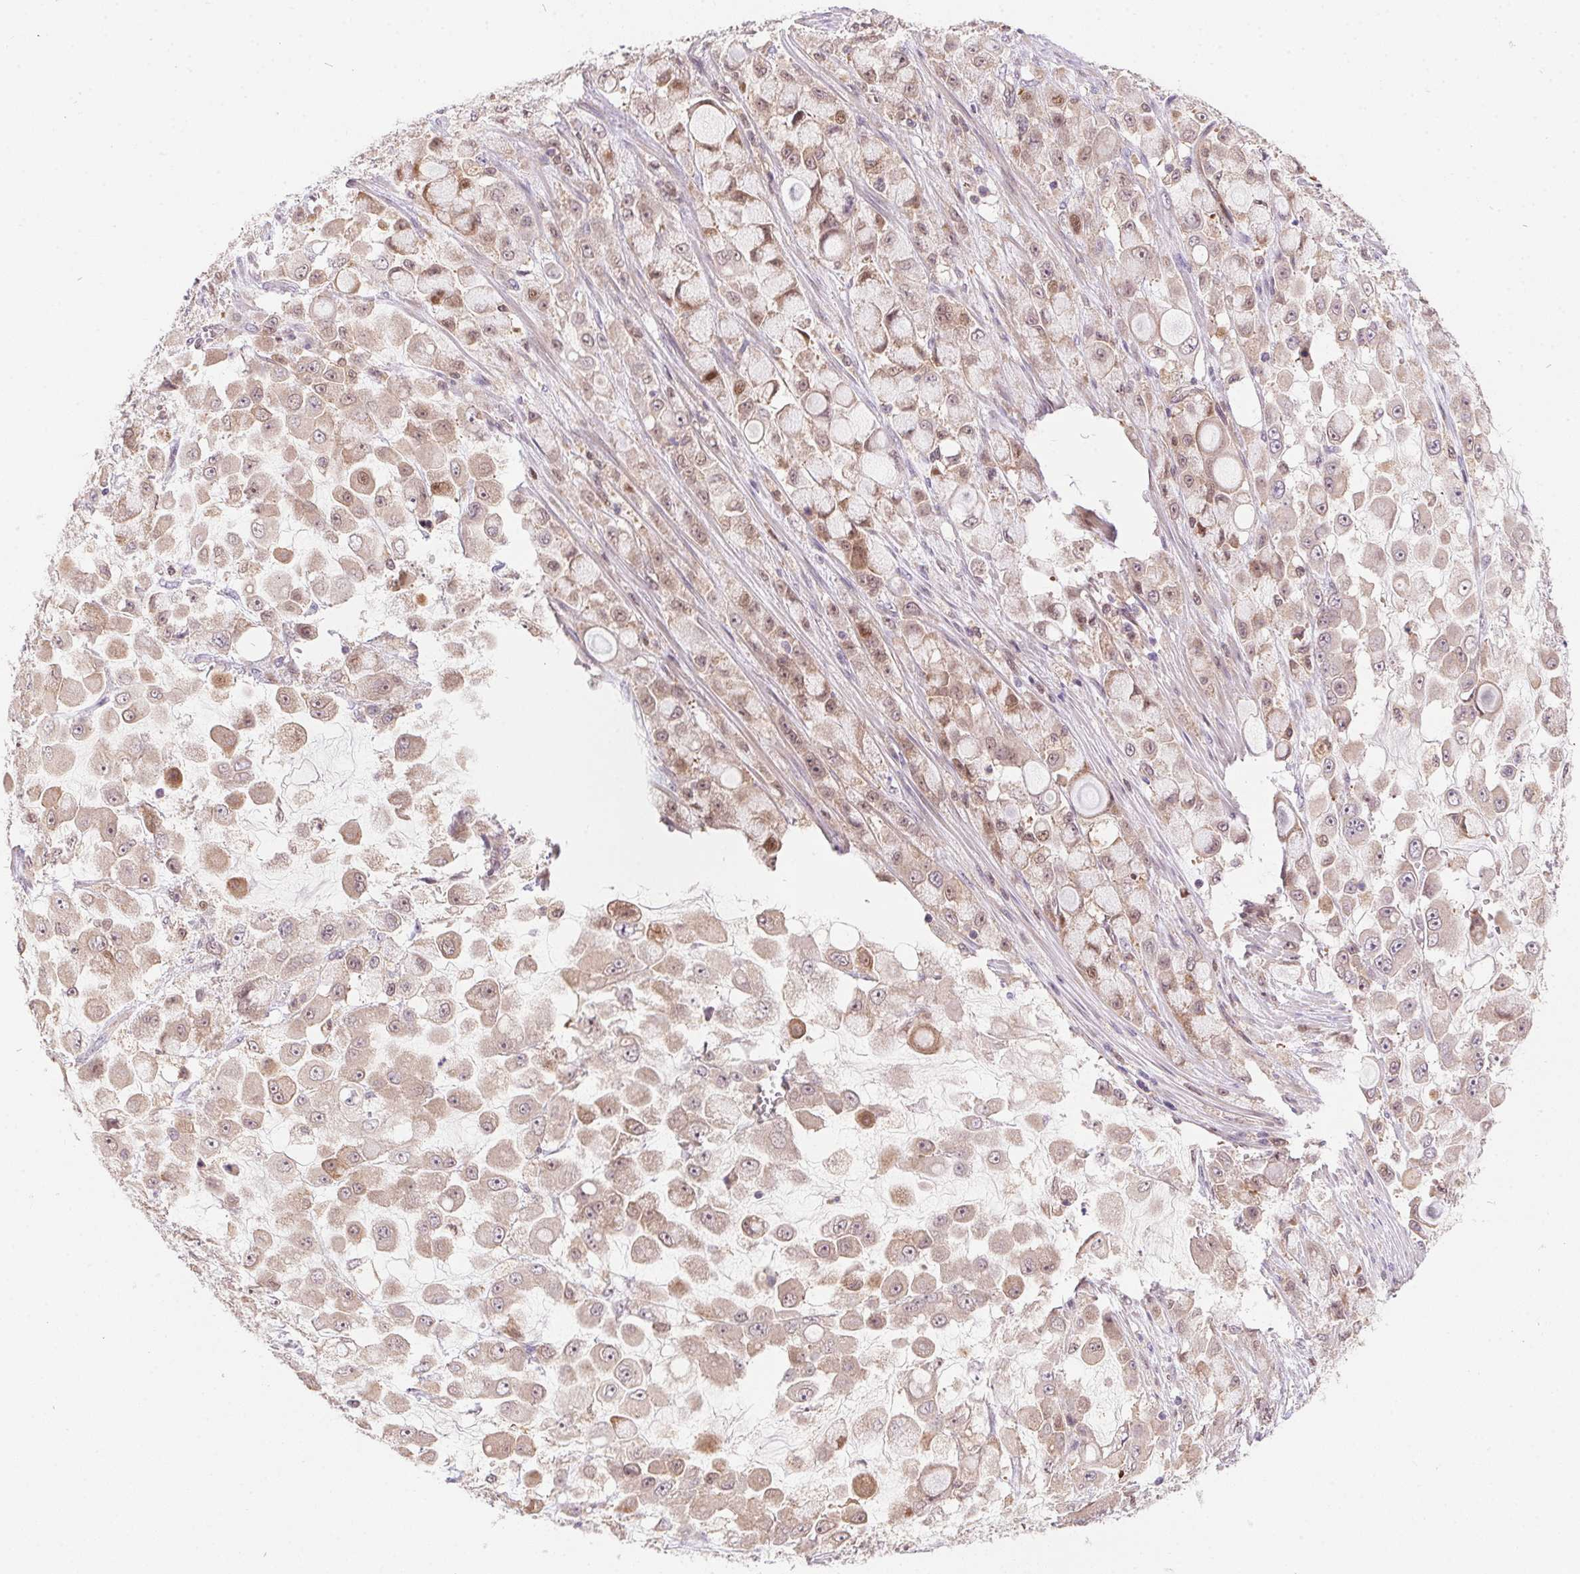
{"staining": {"intensity": "weak", "quantity": "25%-75%", "location": "cytoplasmic/membranous,nuclear"}, "tissue": "stomach cancer", "cell_type": "Tumor cells", "image_type": "cancer", "snomed": [{"axis": "morphology", "description": "Adenocarcinoma, NOS"}, {"axis": "topography", "description": "Stomach"}], "caption": "Immunohistochemical staining of human stomach adenocarcinoma demonstrates low levels of weak cytoplasmic/membranous and nuclear positivity in about 25%-75% of tumor cells. The staining was performed using DAB to visualize the protein expression in brown, while the nuclei were stained in blue with hematoxylin (Magnification: 20x).", "gene": "NUDT16", "patient": {"sex": "female", "age": 76}}